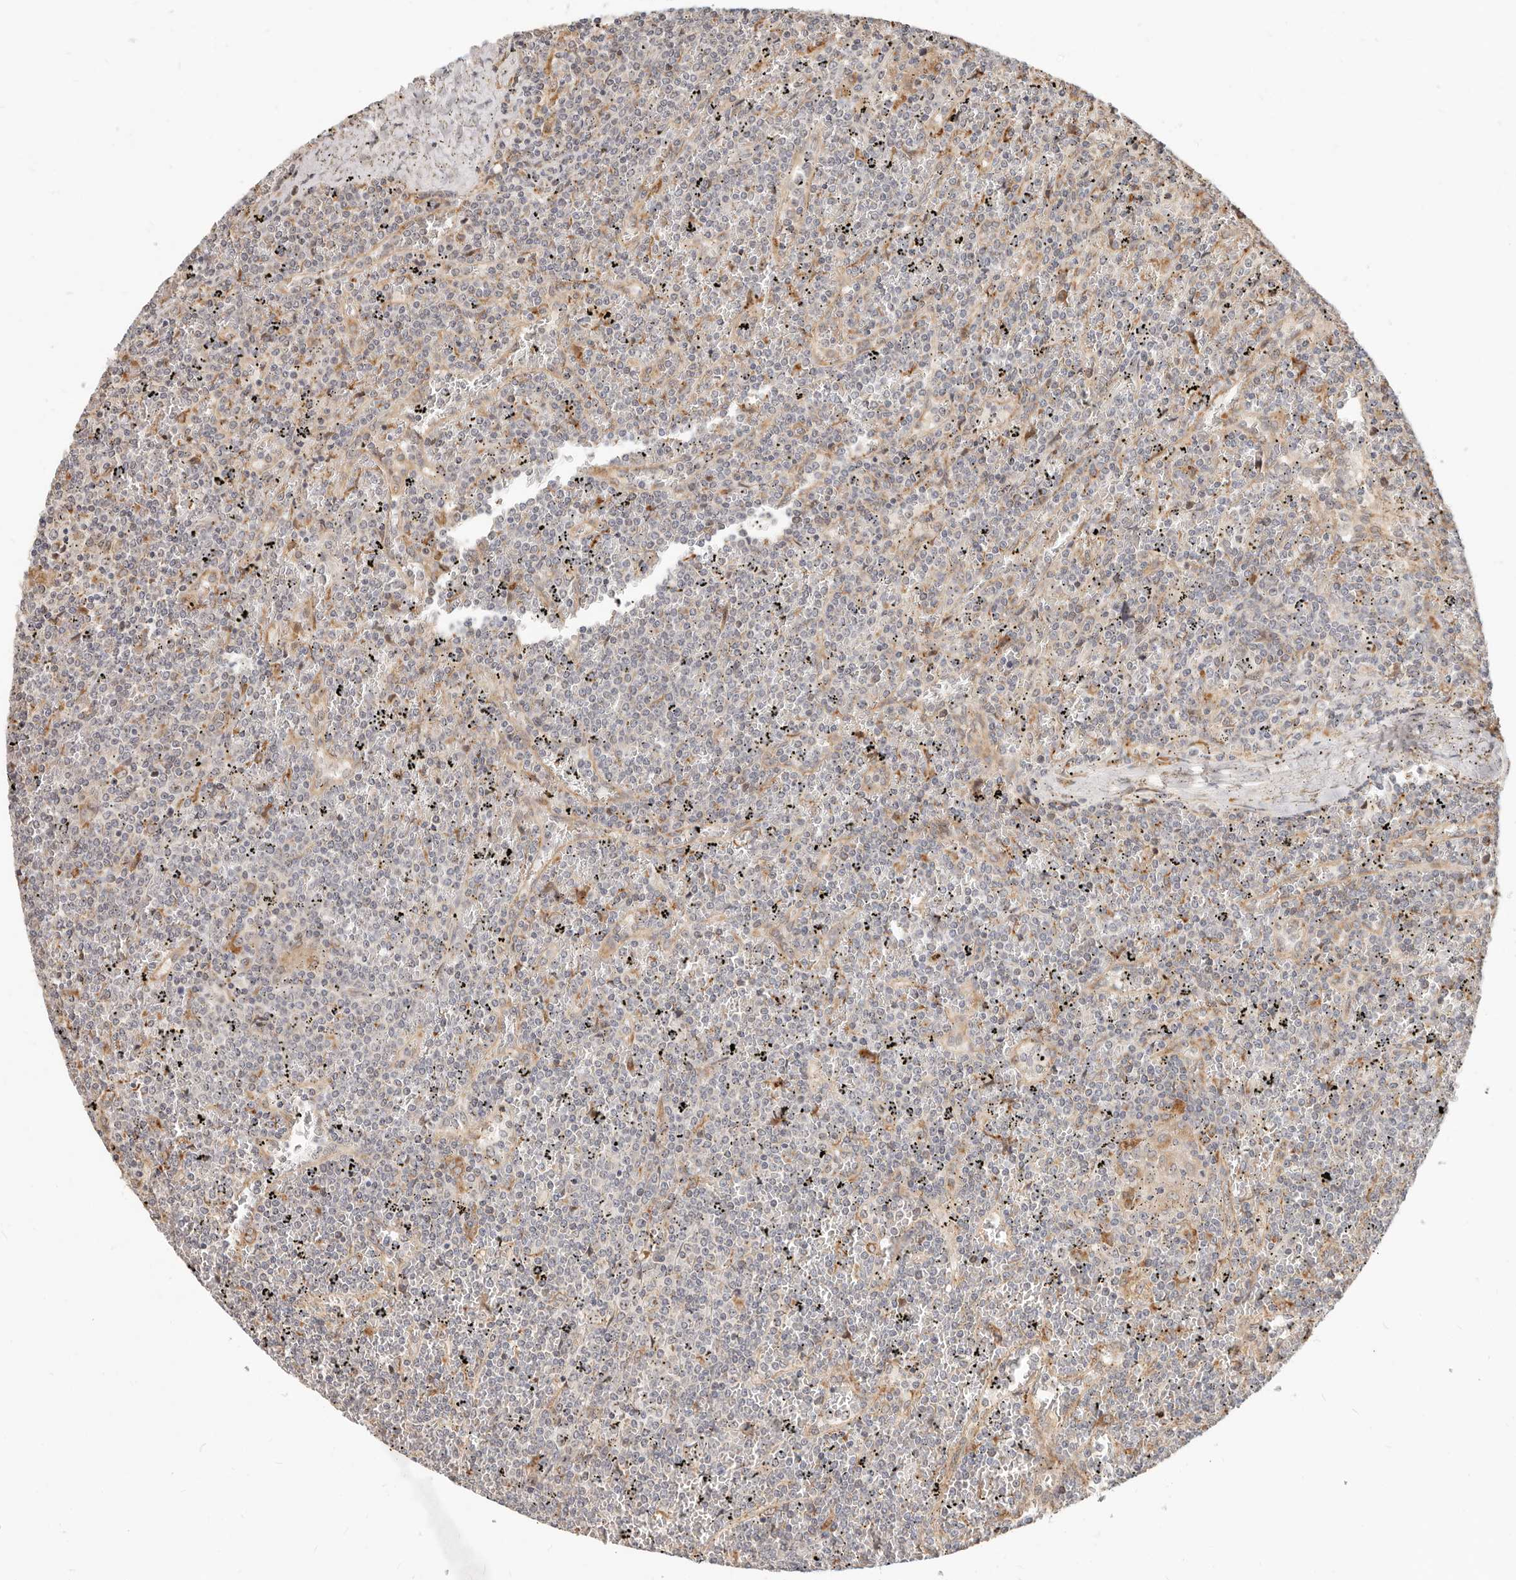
{"staining": {"intensity": "negative", "quantity": "none", "location": "none"}, "tissue": "lymphoma", "cell_type": "Tumor cells", "image_type": "cancer", "snomed": [{"axis": "morphology", "description": "Malignant lymphoma, non-Hodgkin's type, Low grade"}, {"axis": "topography", "description": "Spleen"}], "caption": "DAB (3,3'-diaminobenzidine) immunohistochemical staining of human malignant lymphoma, non-Hodgkin's type (low-grade) exhibits no significant positivity in tumor cells. The staining was performed using DAB to visualize the protein expression in brown, while the nuclei were stained in blue with hematoxylin (Magnification: 20x).", "gene": "ZRANB1", "patient": {"sex": "female", "age": 19}}